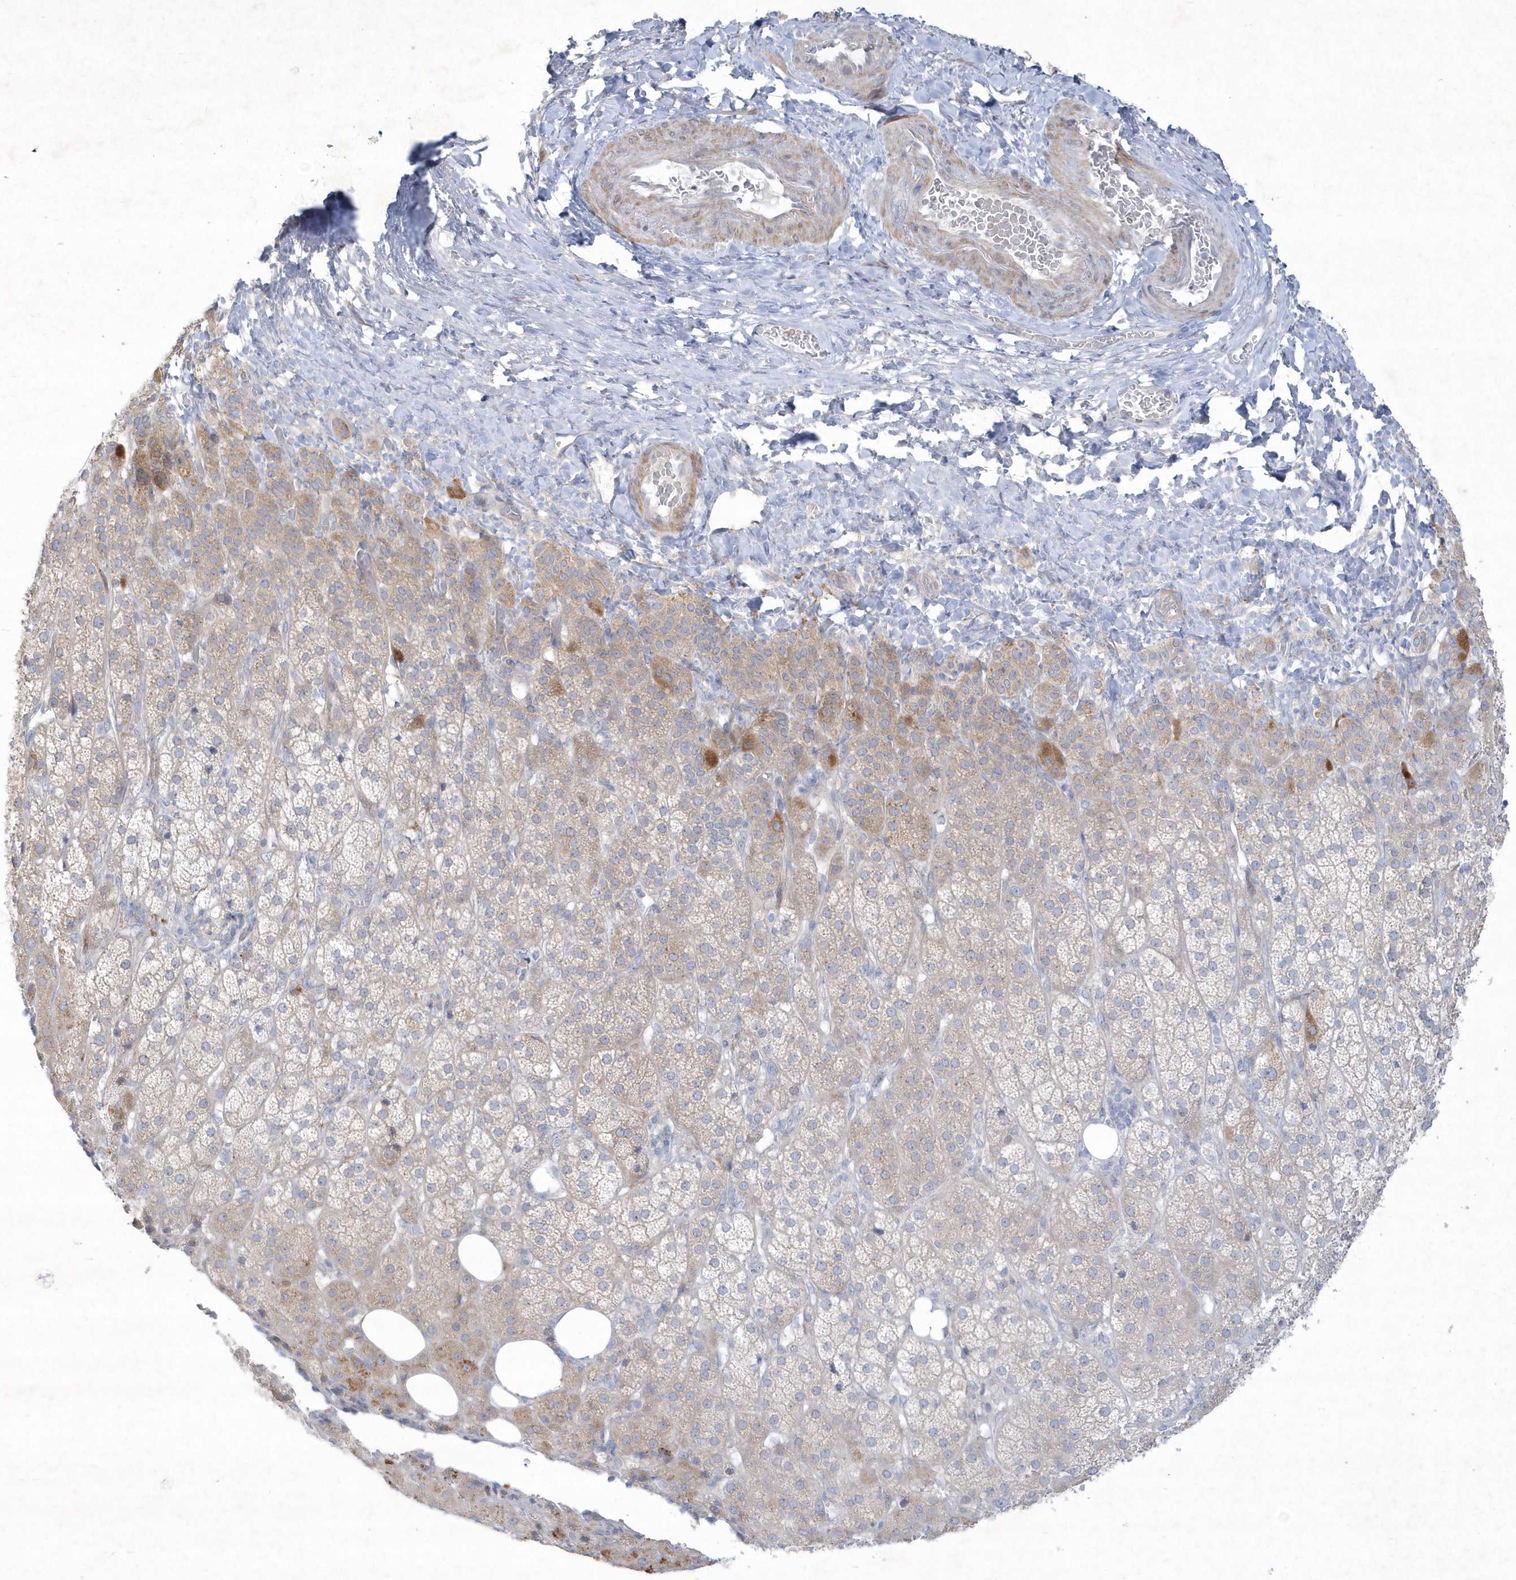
{"staining": {"intensity": "weak", "quantity": "<25%", "location": "cytoplasmic/membranous"}, "tissue": "adrenal gland", "cell_type": "Glandular cells", "image_type": "normal", "snomed": [{"axis": "morphology", "description": "Normal tissue, NOS"}, {"axis": "topography", "description": "Adrenal gland"}], "caption": "DAB (3,3'-diaminobenzidine) immunohistochemical staining of benign adrenal gland demonstrates no significant expression in glandular cells.", "gene": "LARS1", "patient": {"sex": "female", "age": 57}}